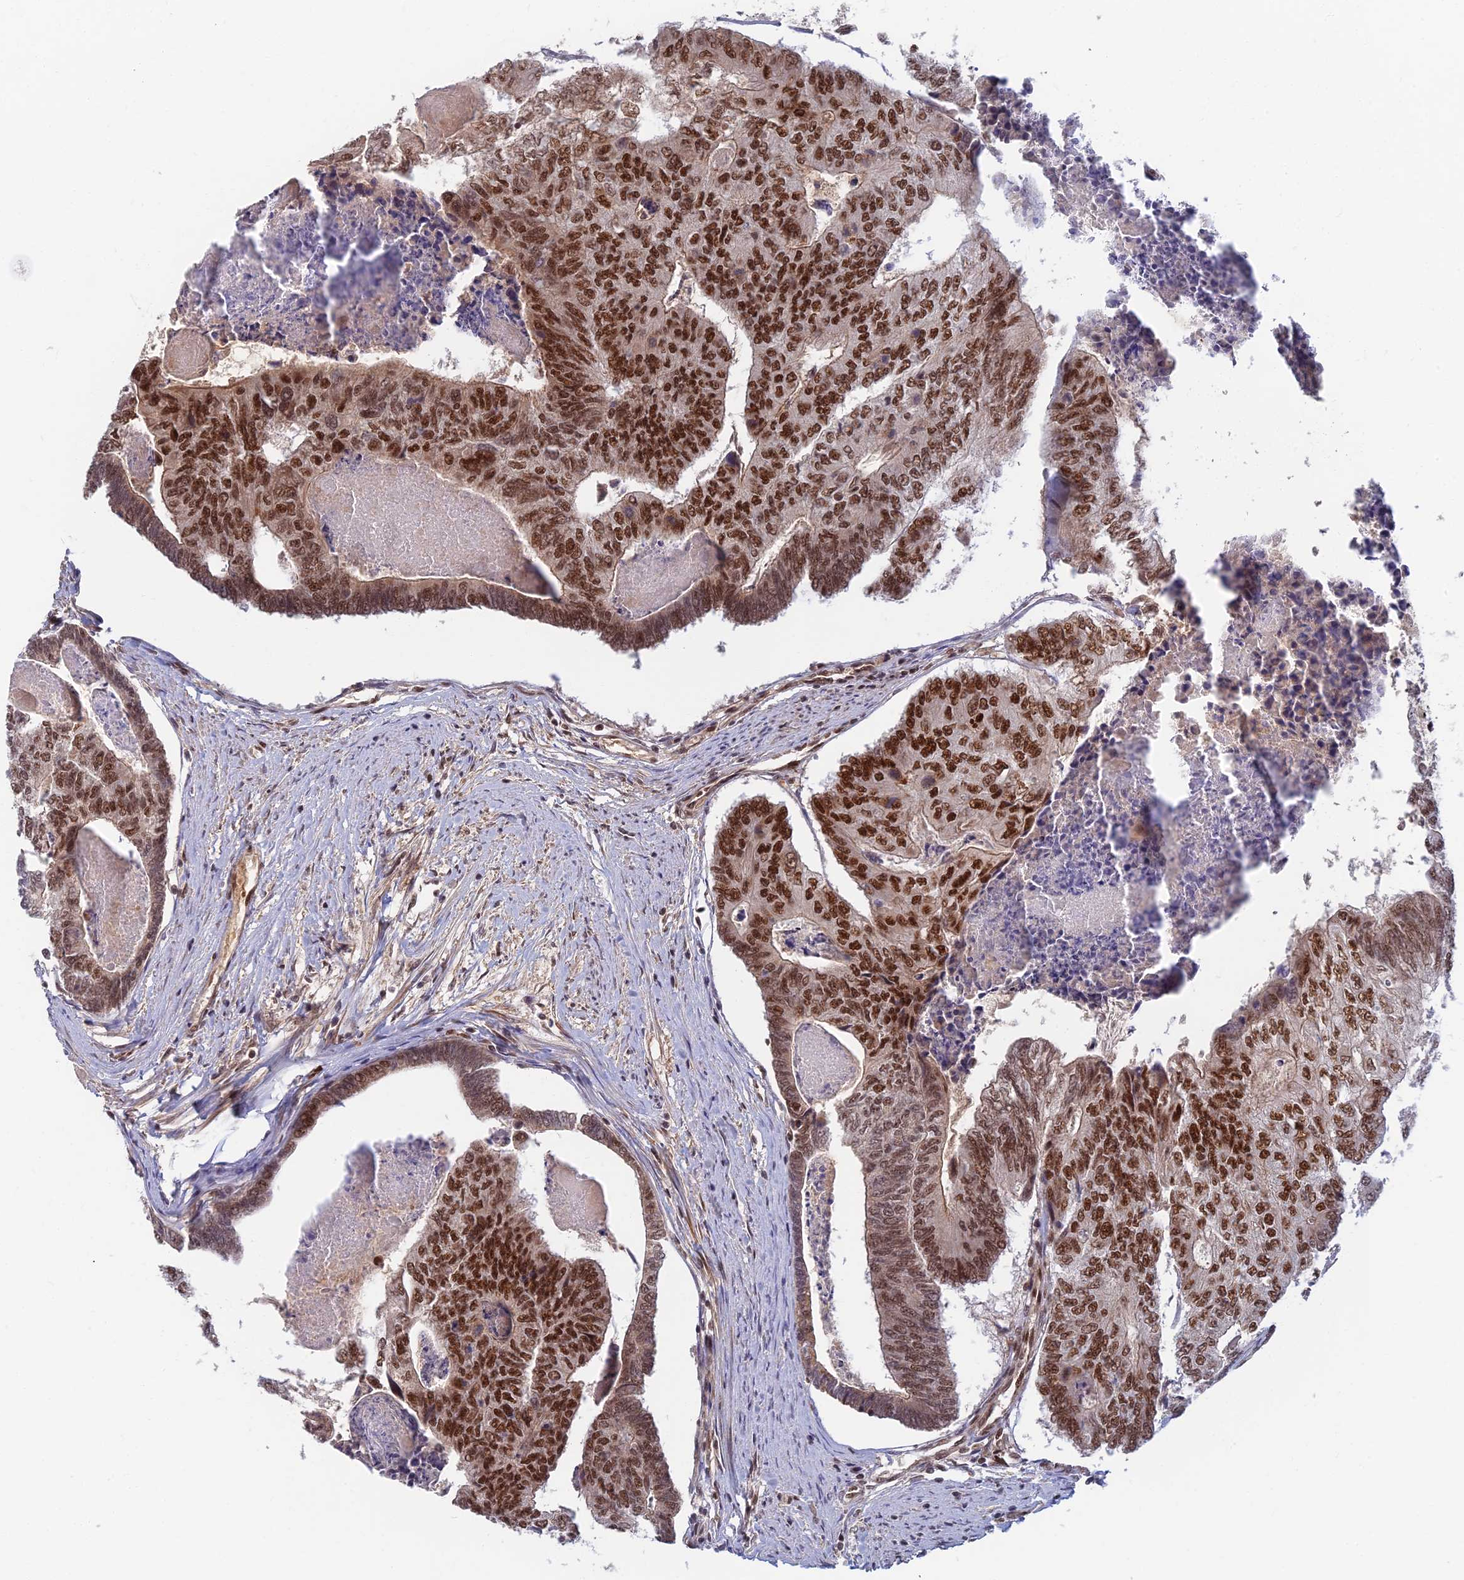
{"staining": {"intensity": "strong", "quantity": ">75%", "location": "nuclear"}, "tissue": "colorectal cancer", "cell_type": "Tumor cells", "image_type": "cancer", "snomed": [{"axis": "morphology", "description": "Adenocarcinoma, NOS"}, {"axis": "topography", "description": "Colon"}], "caption": "A histopathology image of human adenocarcinoma (colorectal) stained for a protein demonstrates strong nuclear brown staining in tumor cells. The protein is shown in brown color, while the nuclei are stained blue.", "gene": "TCEA2", "patient": {"sex": "female", "age": 67}}